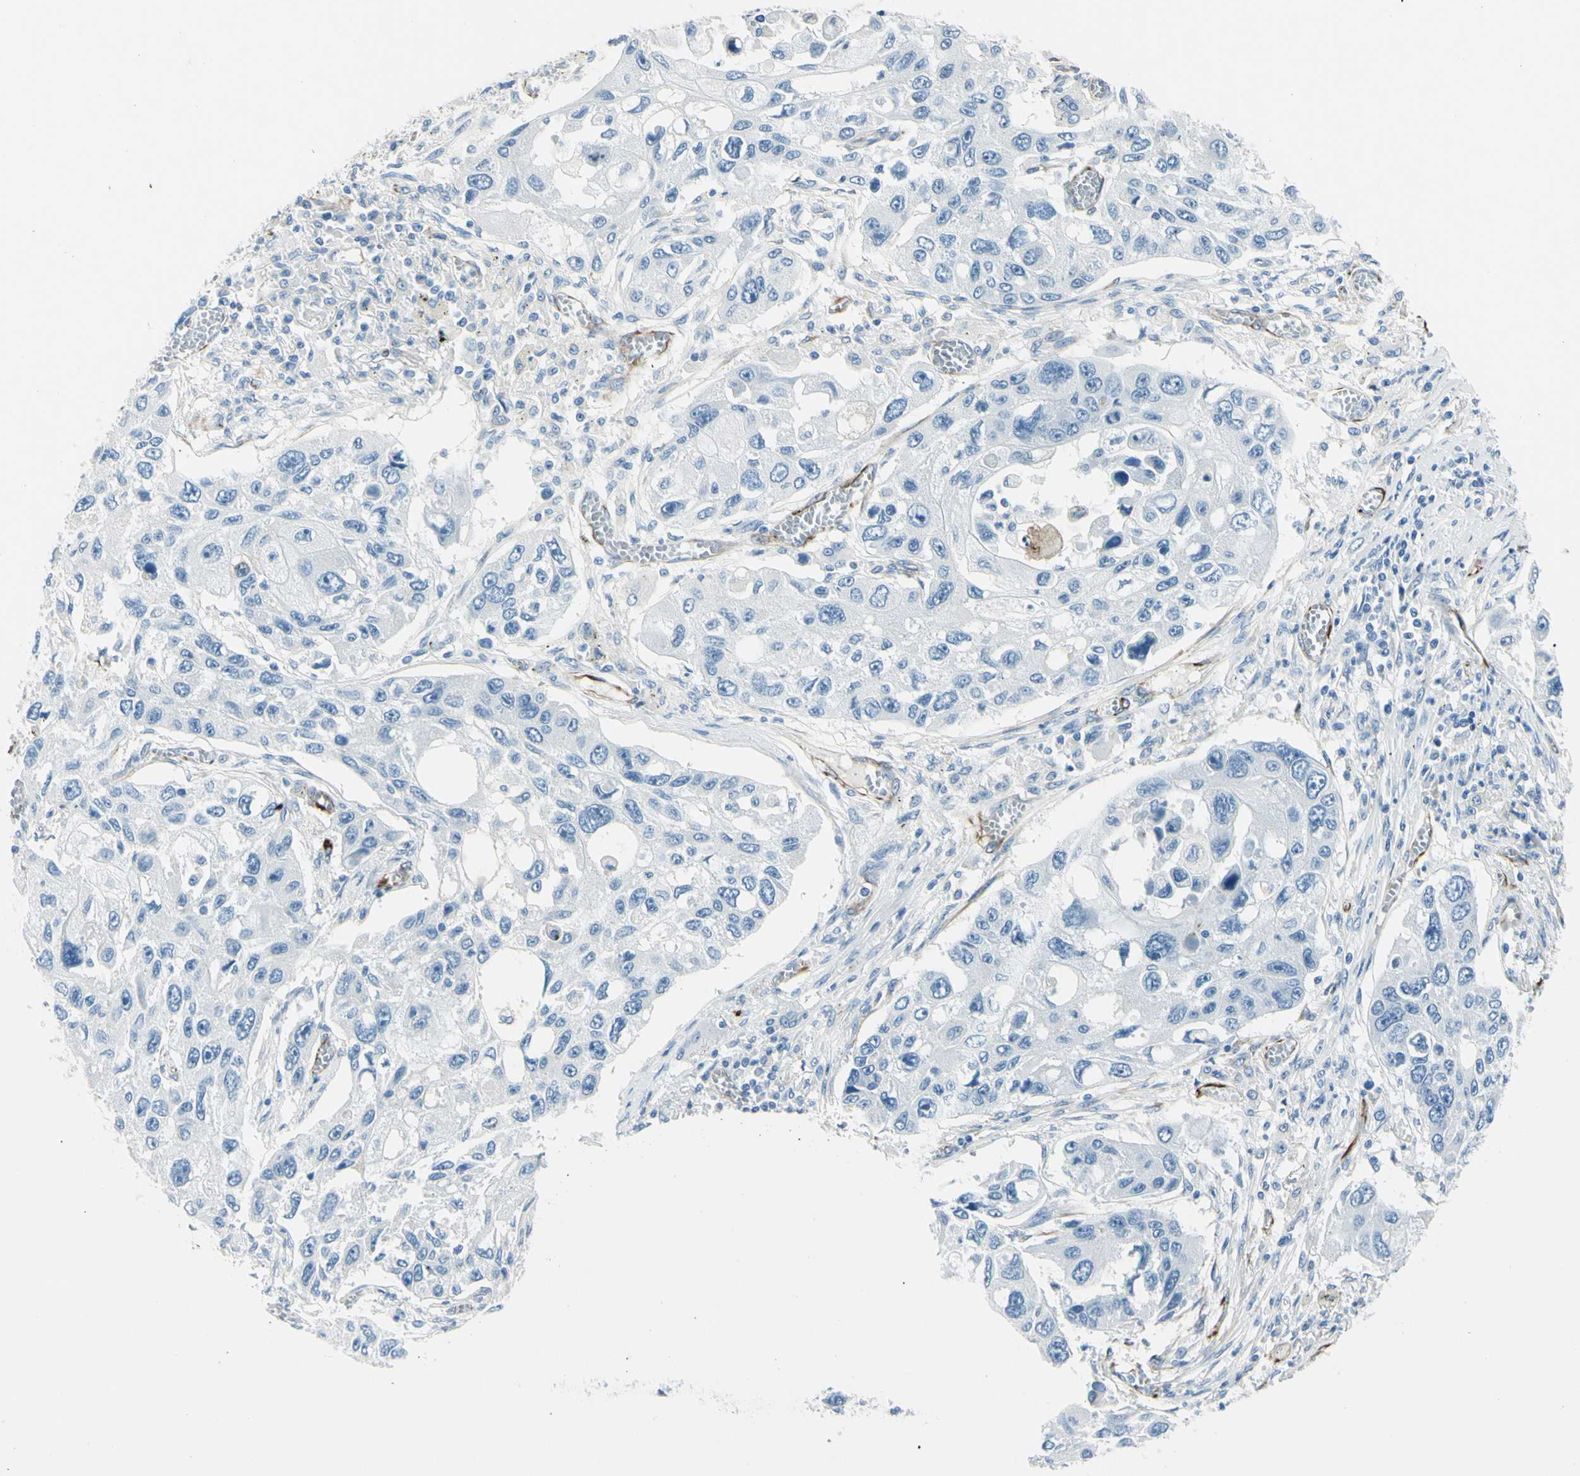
{"staining": {"intensity": "negative", "quantity": "none", "location": "none"}, "tissue": "lung cancer", "cell_type": "Tumor cells", "image_type": "cancer", "snomed": [{"axis": "morphology", "description": "Squamous cell carcinoma, NOS"}, {"axis": "topography", "description": "Lung"}], "caption": "An IHC histopathology image of lung squamous cell carcinoma is shown. There is no staining in tumor cells of lung squamous cell carcinoma.", "gene": "PTH2R", "patient": {"sex": "male", "age": 71}}